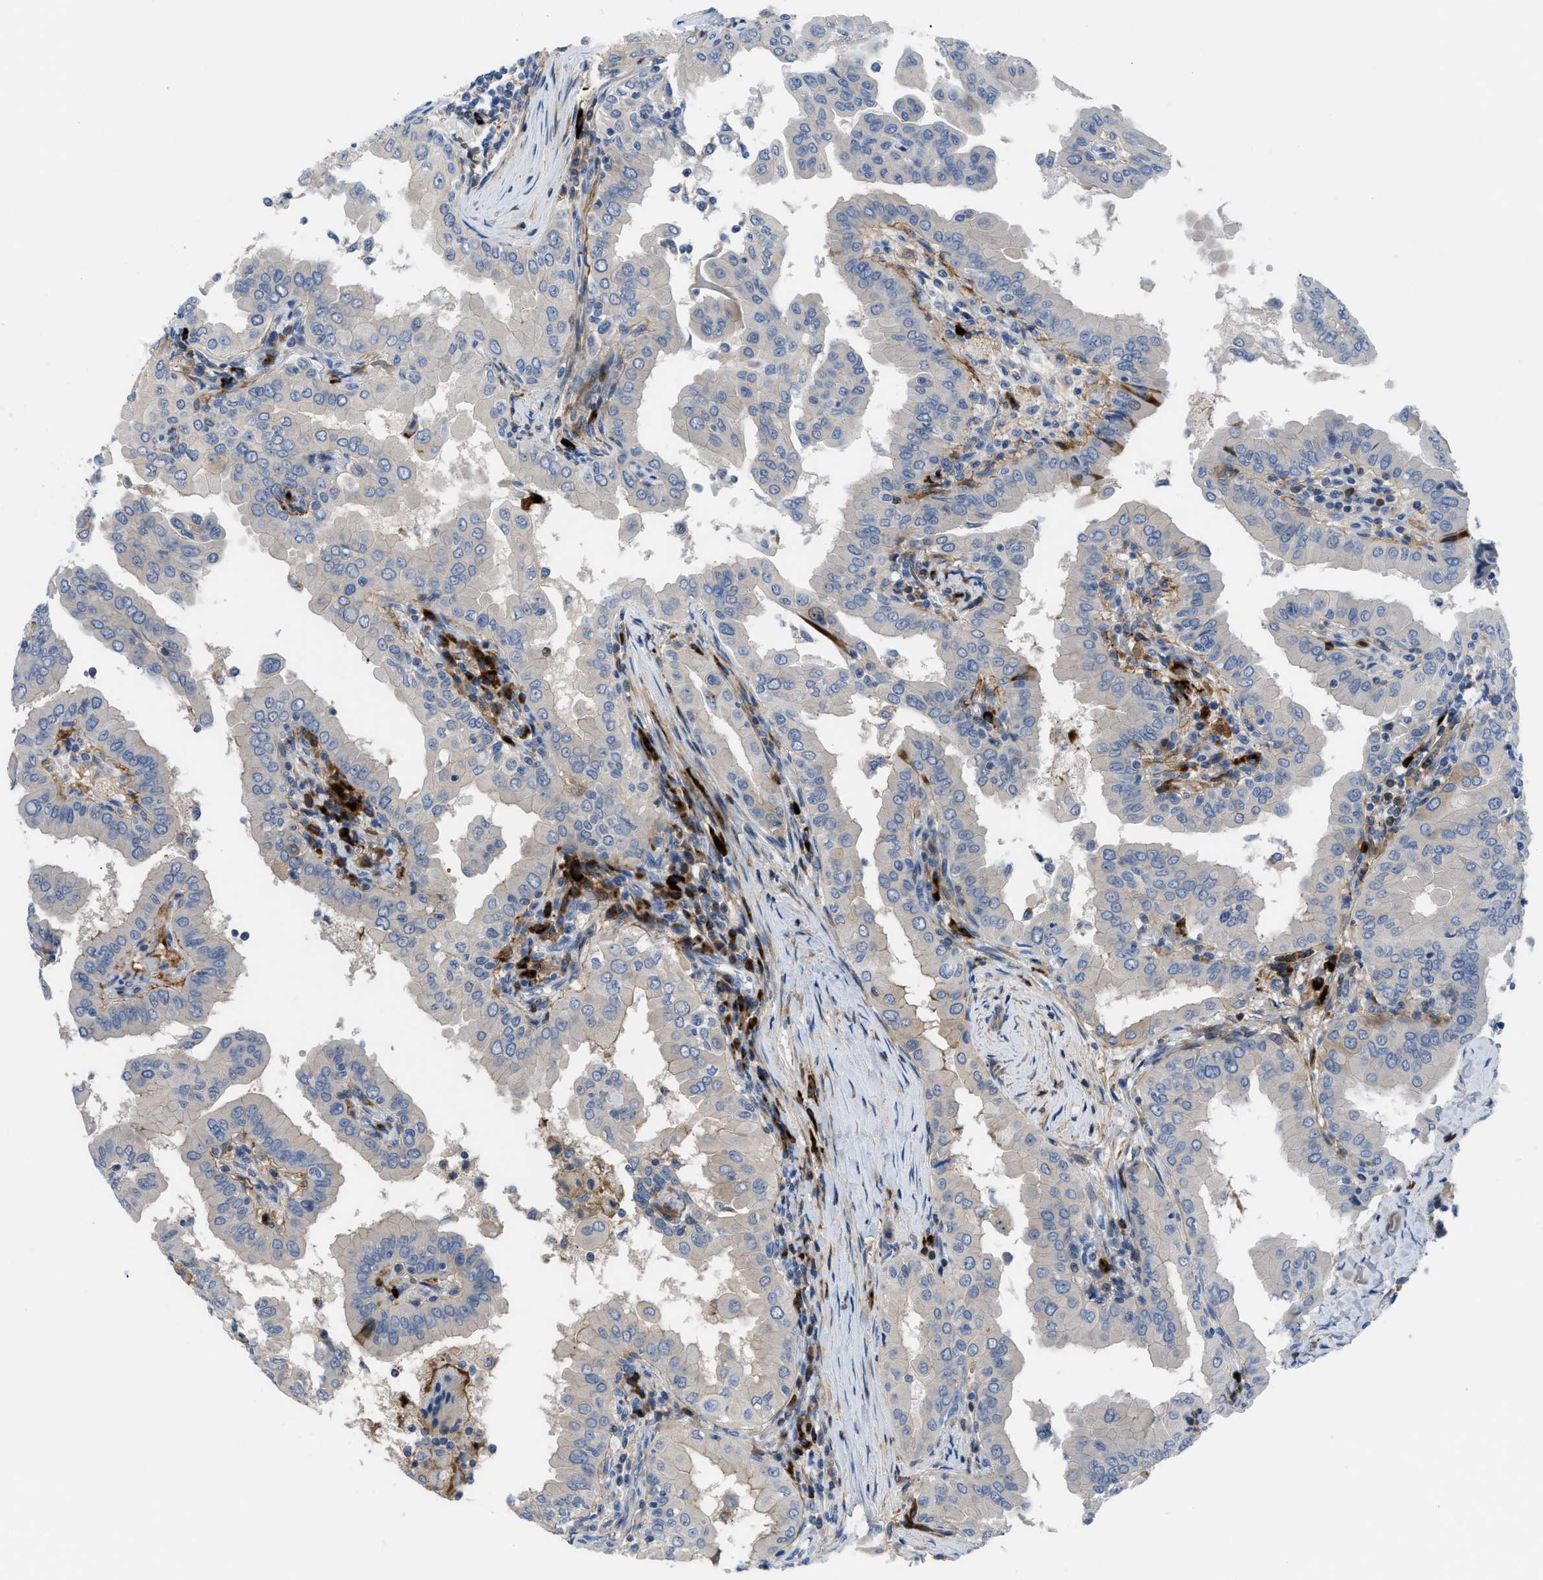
{"staining": {"intensity": "negative", "quantity": "none", "location": "none"}, "tissue": "thyroid cancer", "cell_type": "Tumor cells", "image_type": "cancer", "snomed": [{"axis": "morphology", "description": "Papillary adenocarcinoma, NOS"}, {"axis": "topography", "description": "Thyroid gland"}], "caption": "IHC of human thyroid cancer exhibits no staining in tumor cells. (Stains: DAB (3,3'-diaminobenzidine) immunohistochemistry with hematoxylin counter stain, Microscopy: brightfield microscopy at high magnification).", "gene": "OR9K2", "patient": {"sex": "male", "age": 33}}